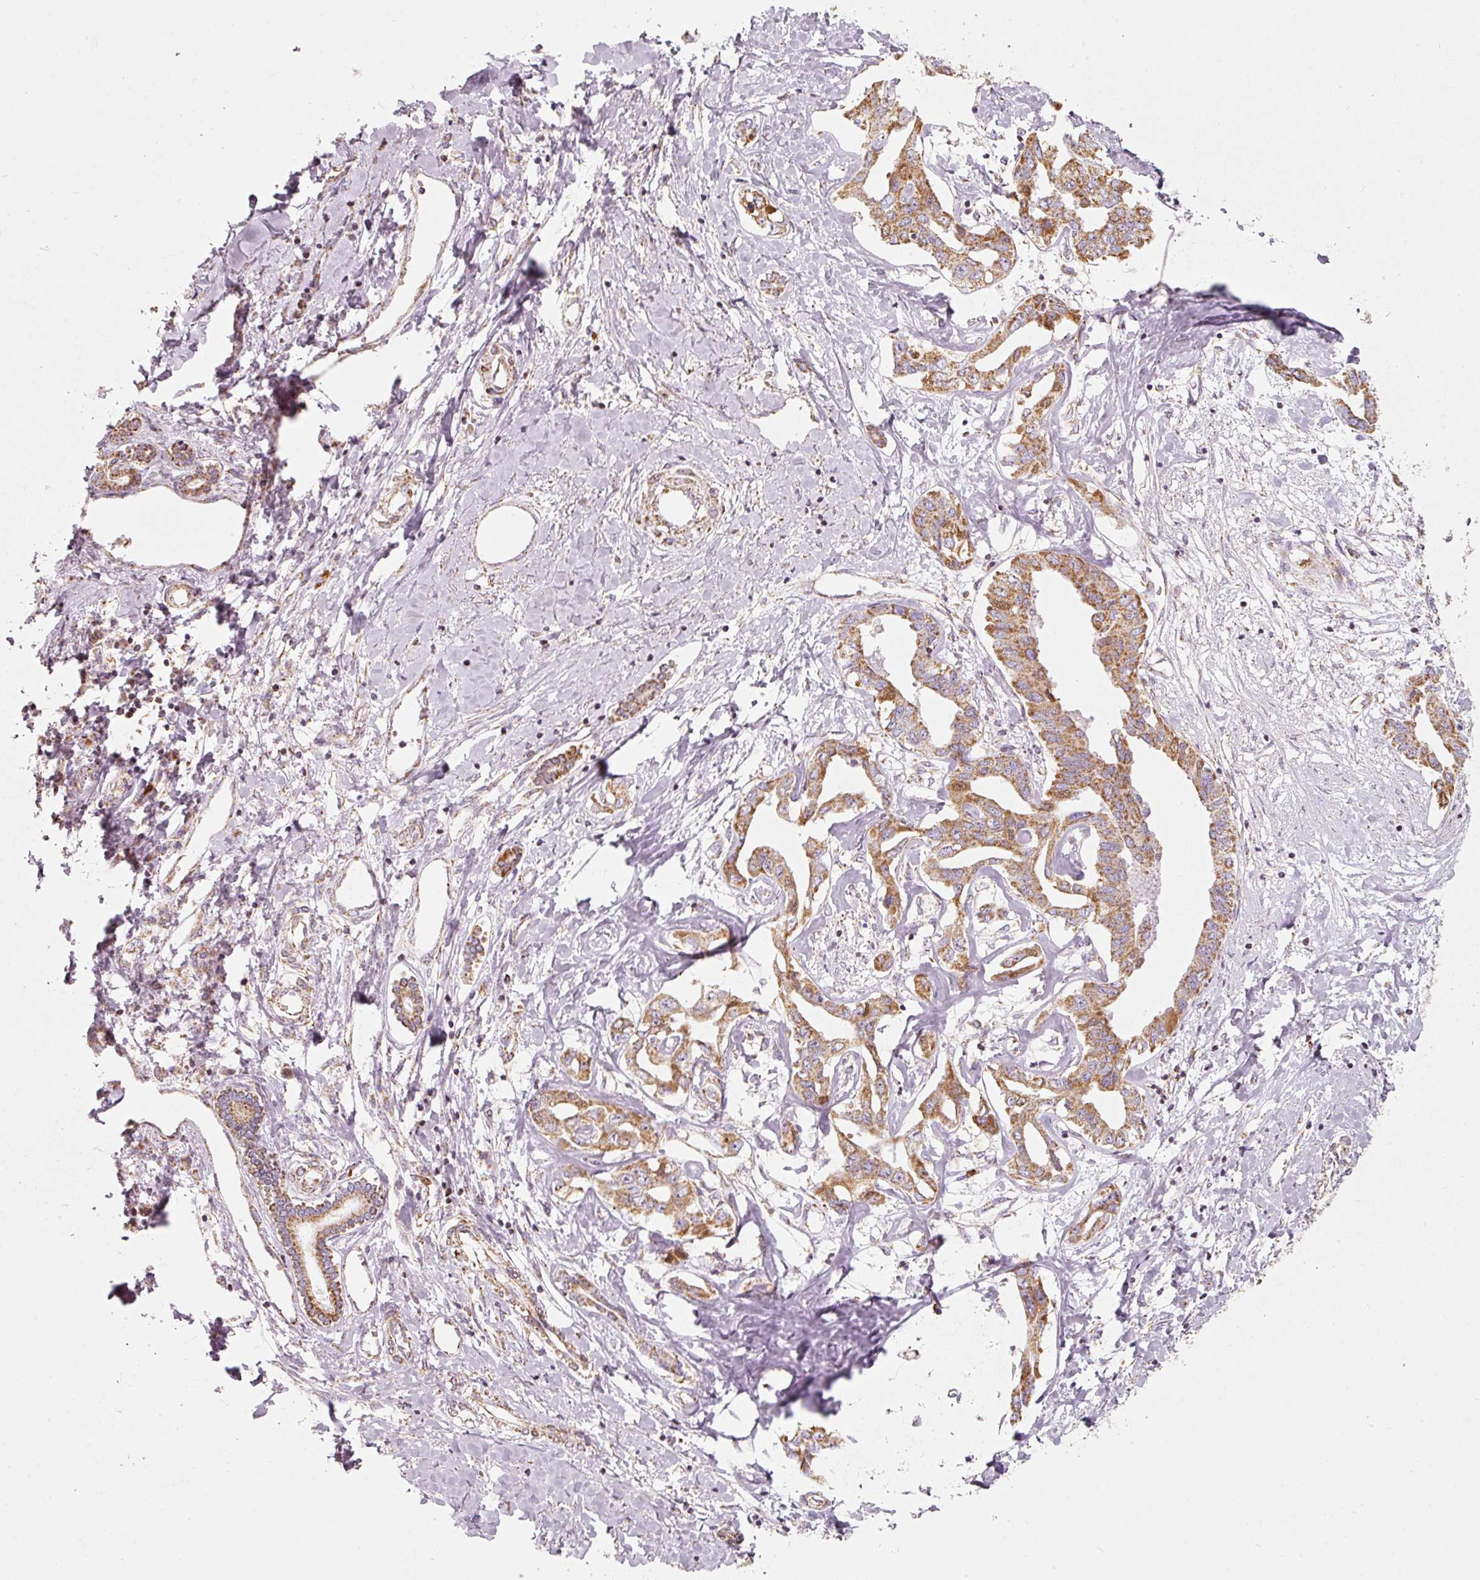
{"staining": {"intensity": "moderate", "quantity": ">75%", "location": "cytoplasmic/membranous,nuclear"}, "tissue": "liver cancer", "cell_type": "Tumor cells", "image_type": "cancer", "snomed": [{"axis": "morphology", "description": "Cholangiocarcinoma"}, {"axis": "topography", "description": "Liver"}], "caption": "The immunohistochemical stain labels moderate cytoplasmic/membranous and nuclear positivity in tumor cells of liver cholangiocarcinoma tissue.", "gene": "DUT", "patient": {"sex": "male", "age": 59}}